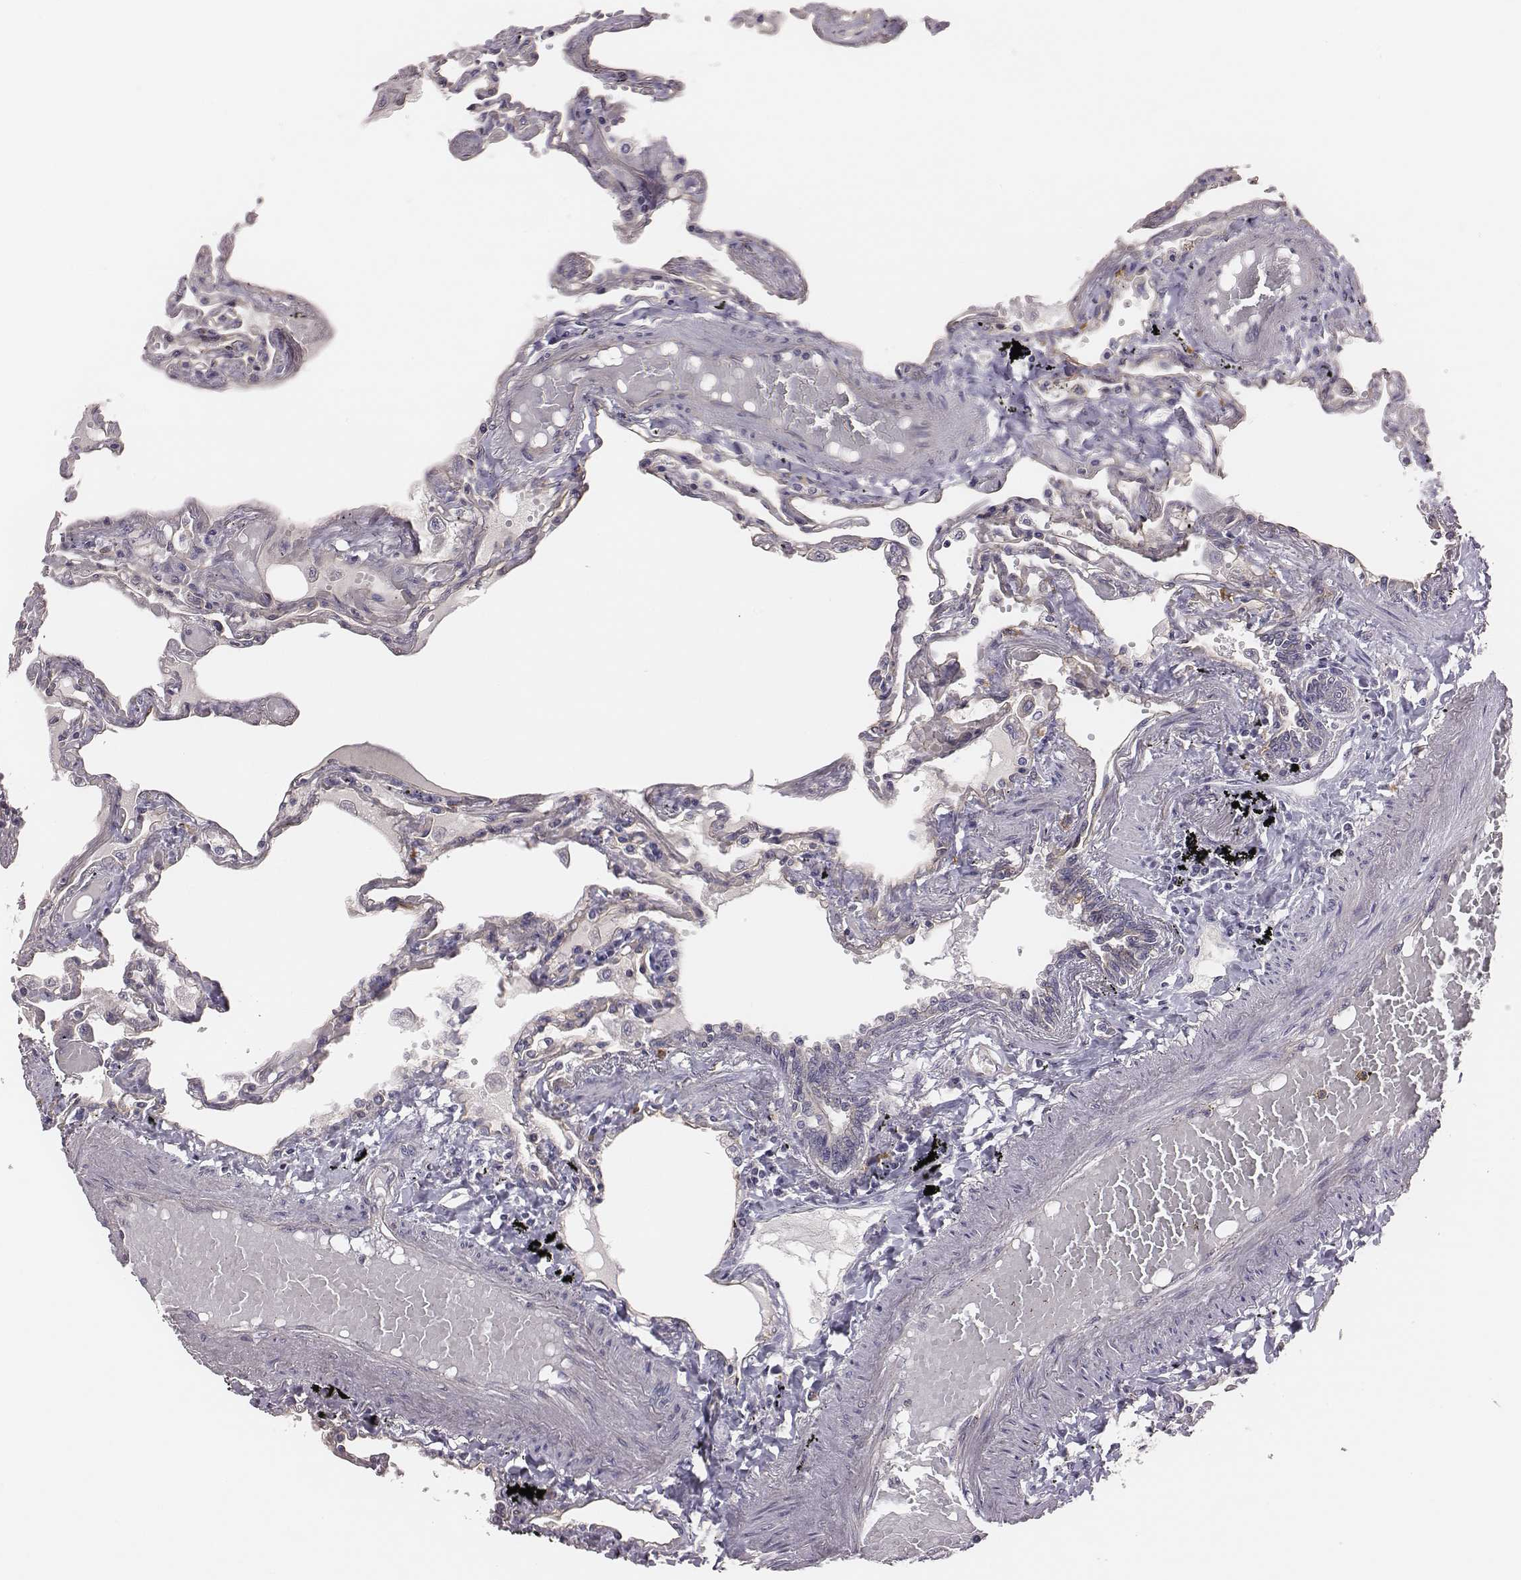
{"staining": {"intensity": "negative", "quantity": "none", "location": "none"}, "tissue": "lung", "cell_type": "Alveolar cells", "image_type": "normal", "snomed": [{"axis": "morphology", "description": "Normal tissue, NOS"}, {"axis": "morphology", "description": "Adenocarcinoma, NOS"}, {"axis": "topography", "description": "Cartilage tissue"}, {"axis": "topography", "description": "Lung"}], "caption": "Immunohistochemistry photomicrograph of benign lung stained for a protein (brown), which exhibits no positivity in alveolar cells.", "gene": "SCARF1", "patient": {"sex": "female", "age": 67}}